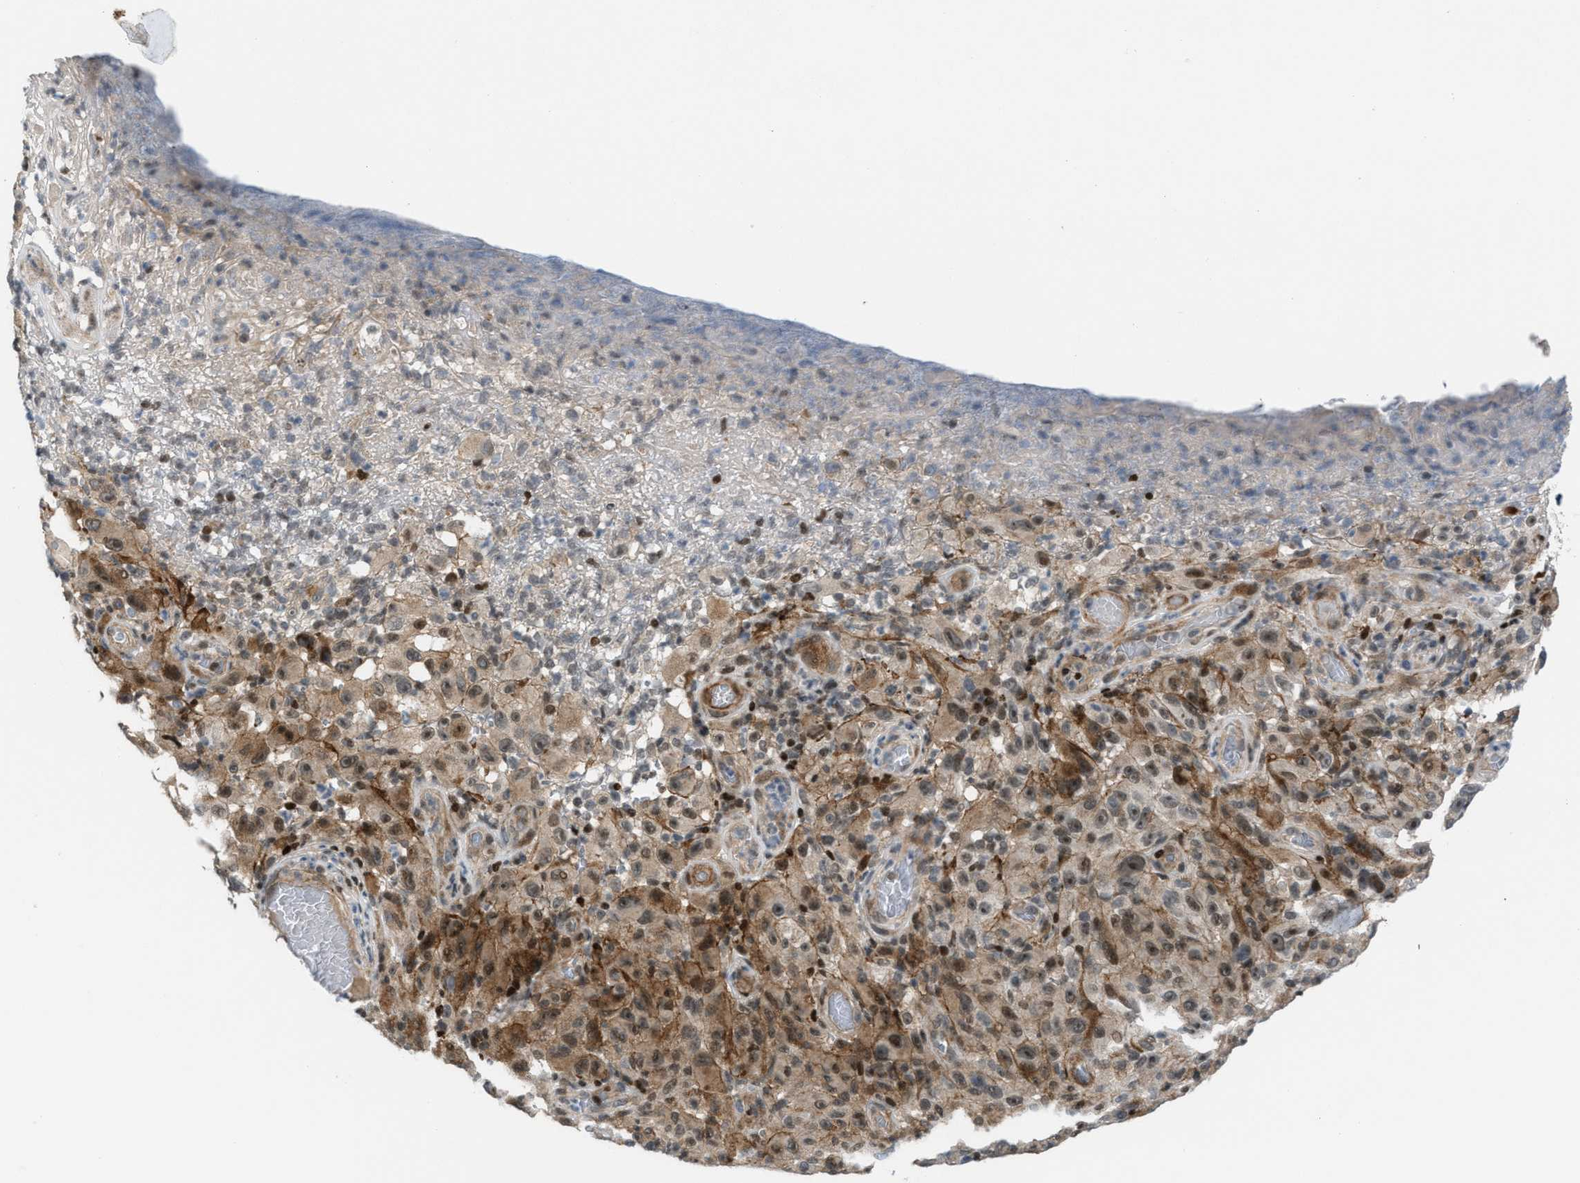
{"staining": {"intensity": "weak", "quantity": ">75%", "location": "cytoplasmic/membranous,nuclear"}, "tissue": "melanoma", "cell_type": "Tumor cells", "image_type": "cancer", "snomed": [{"axis": "morphology", "description": "Malignant melanoma, NOS"}, {"axis": "topography", "description": "Skin"}], "caption": "Tumor cells demonstrate low levels of weak cytoplasmic/membranous and nuclear expression in approximately >75% of cells in melanoma. The protein of interest is shown in brown color, while the nuclei are stained blue.", "gene": "ZNF276", "patient": {"sex": "female", "age": 82}}